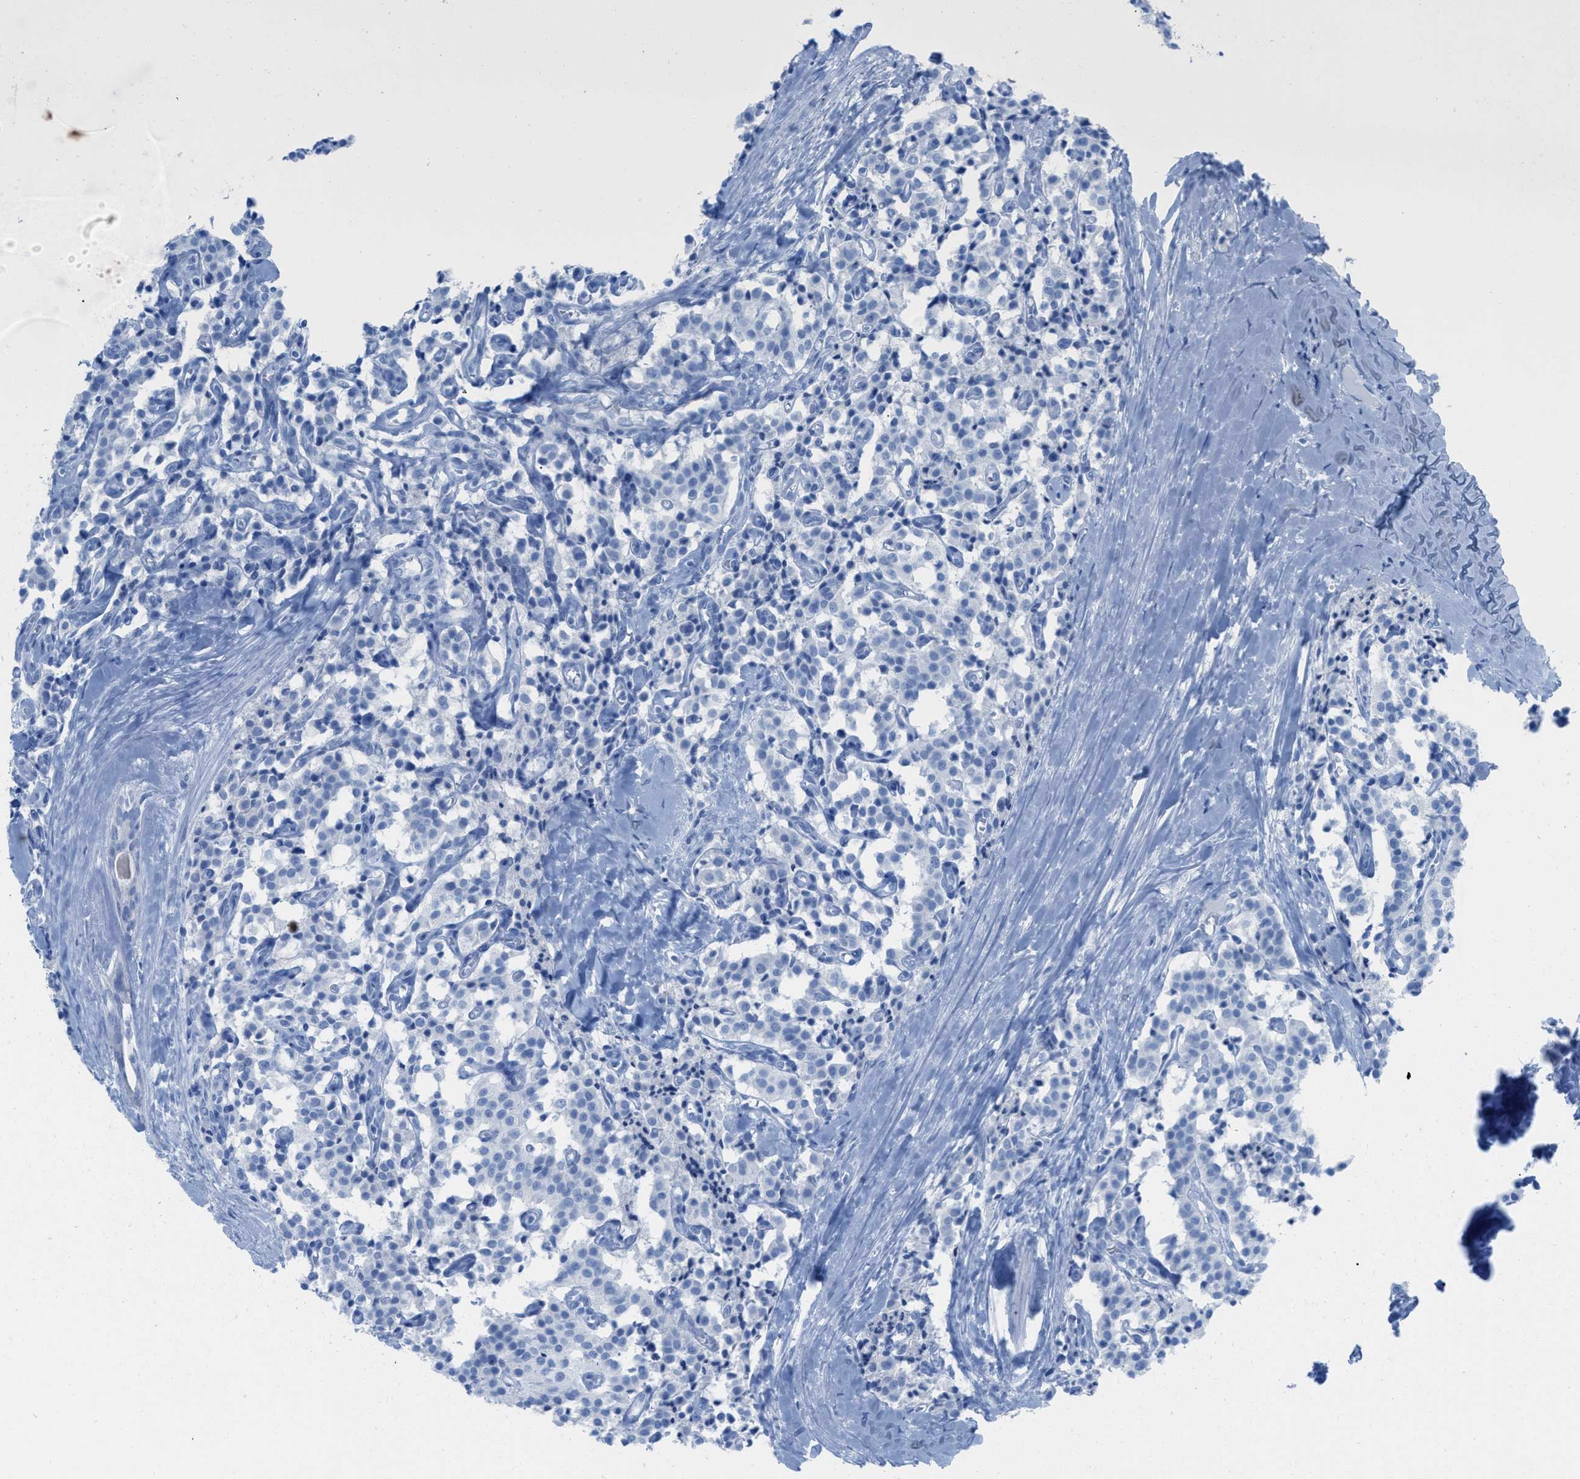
{"staining": {"intensity": "negative", "quantity": "none", "location": "none"}, "tissue": "carcinoid", "cell_type": "Tumor cells", "image_type": "cancer", "snomed": [{"axis": "morphology", "description": "Carcinoid, malignant, NOS"}, {"axis": "topography", "description": "Lung"}], "caption": "Immunohistochemistry of malignant carcinoid displays no staining in tumor cells.", "gene": "TCL1A", "patient": {"sex": "male", "age": 30}}